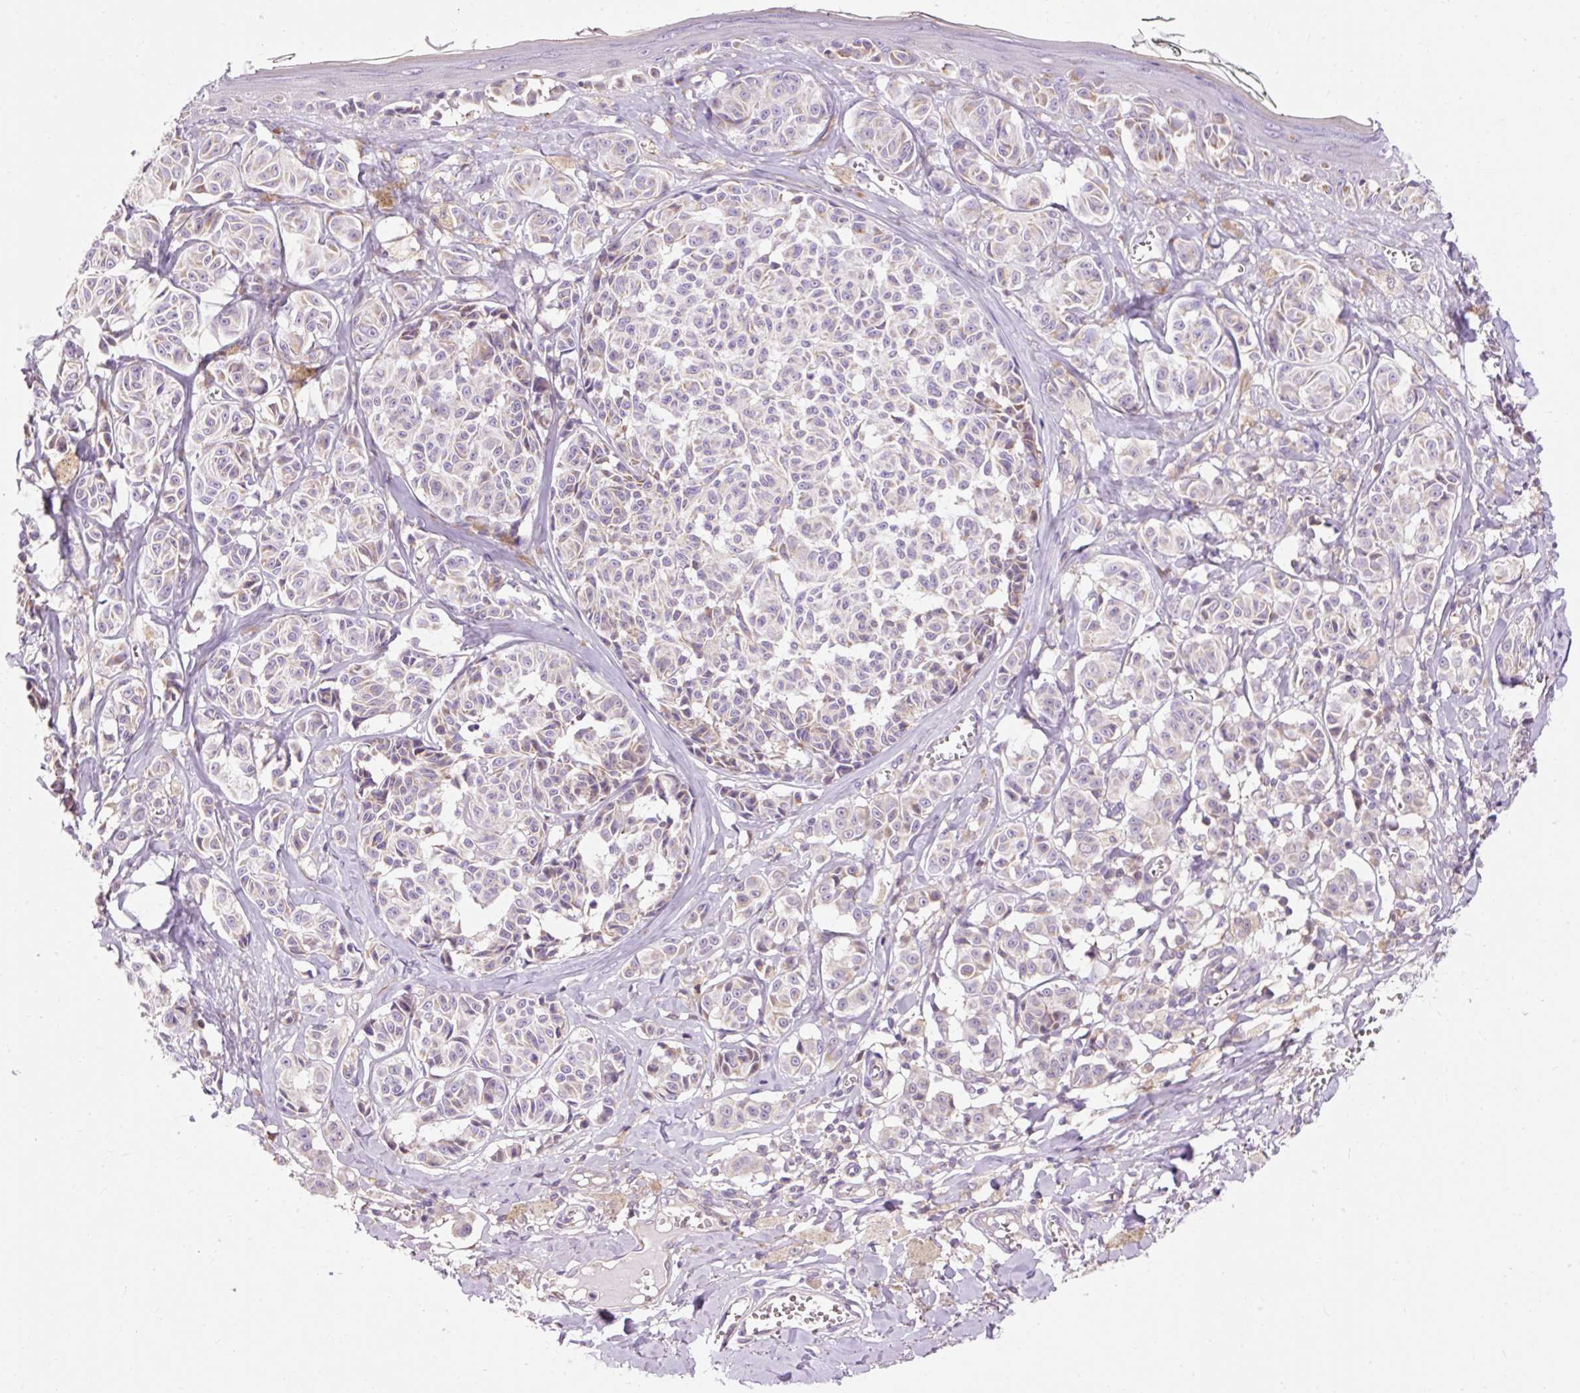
{"staining": {"intensity": "weak", "quantity": "<25%", "location": "cytoplasmic/membranous"}, "tissue": "melanoma", "cell_type": "Tumor cells", "image_type": "cancer", "snomed": [{"axis": "morphology", "description": "Malignant melanoma, NOS"}, {"axis": "topography", "description": "Skin"}], "caption": "DAB (3,3'-diaminobenzidine) immunohistochemical staining of human melanoma reveals no significant positivity in tumor cells.", "gene": "IMMT", "patient": {"sex": "female", "age": 43}}